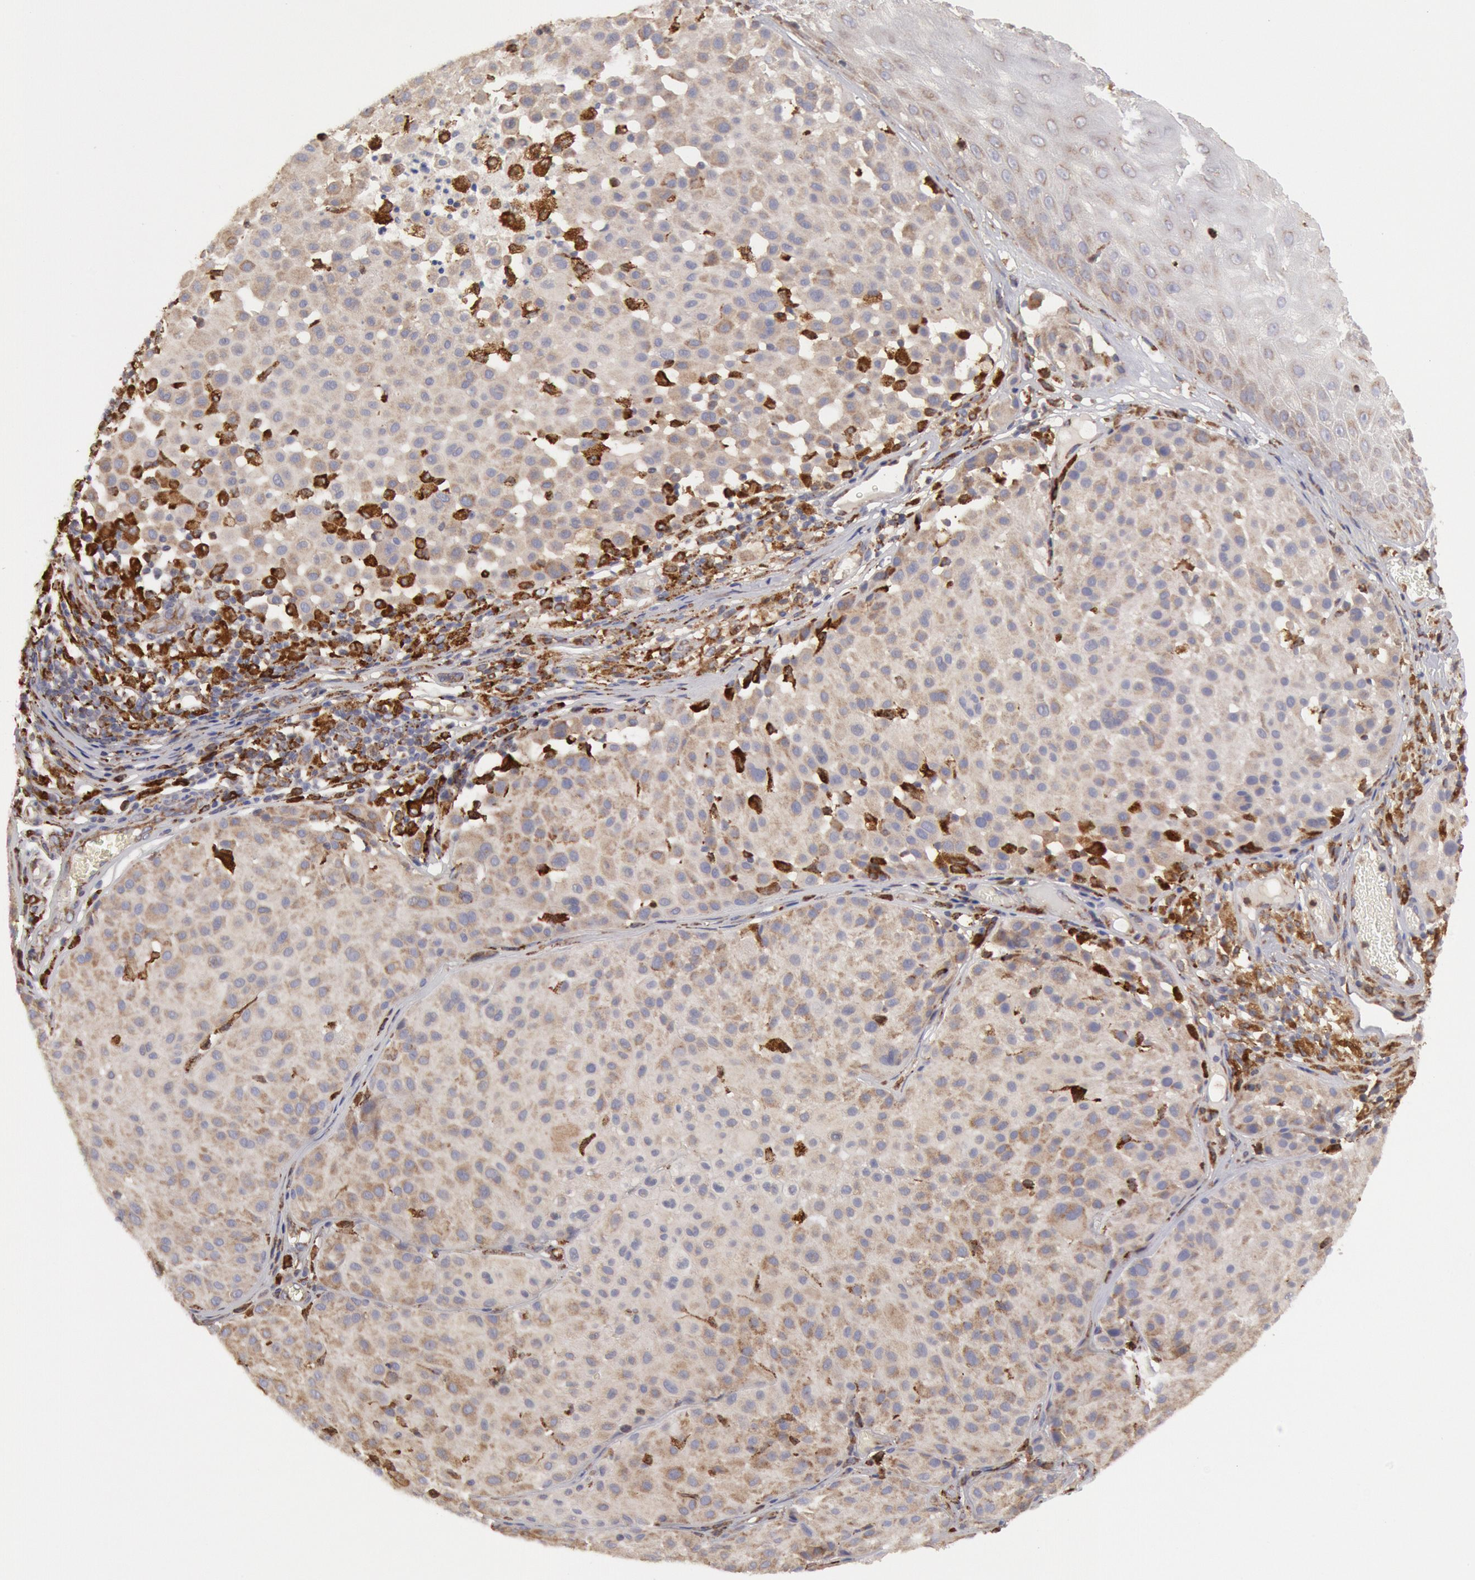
{"staining": {"intensity": "weak", "quantity": "25%-75%", "location": "cytoplasmic/membranous"}, "tissue": "melanoma", "cell_type": "Tumor cells", "image_type": "cancer", "snomed": [{"axis": "morphology", "description": "Malignant melanoma, NOS"}, {"axis": "topography", "description": "Skin"}], "caption": "Tumor cells exhibit low levels of weak cytoplasmic/membranous staining in approximately 25%-75% of cells in malignant melanoma.", "gene": "ERP44", "patient": {"sex": "male", "age": 36}}